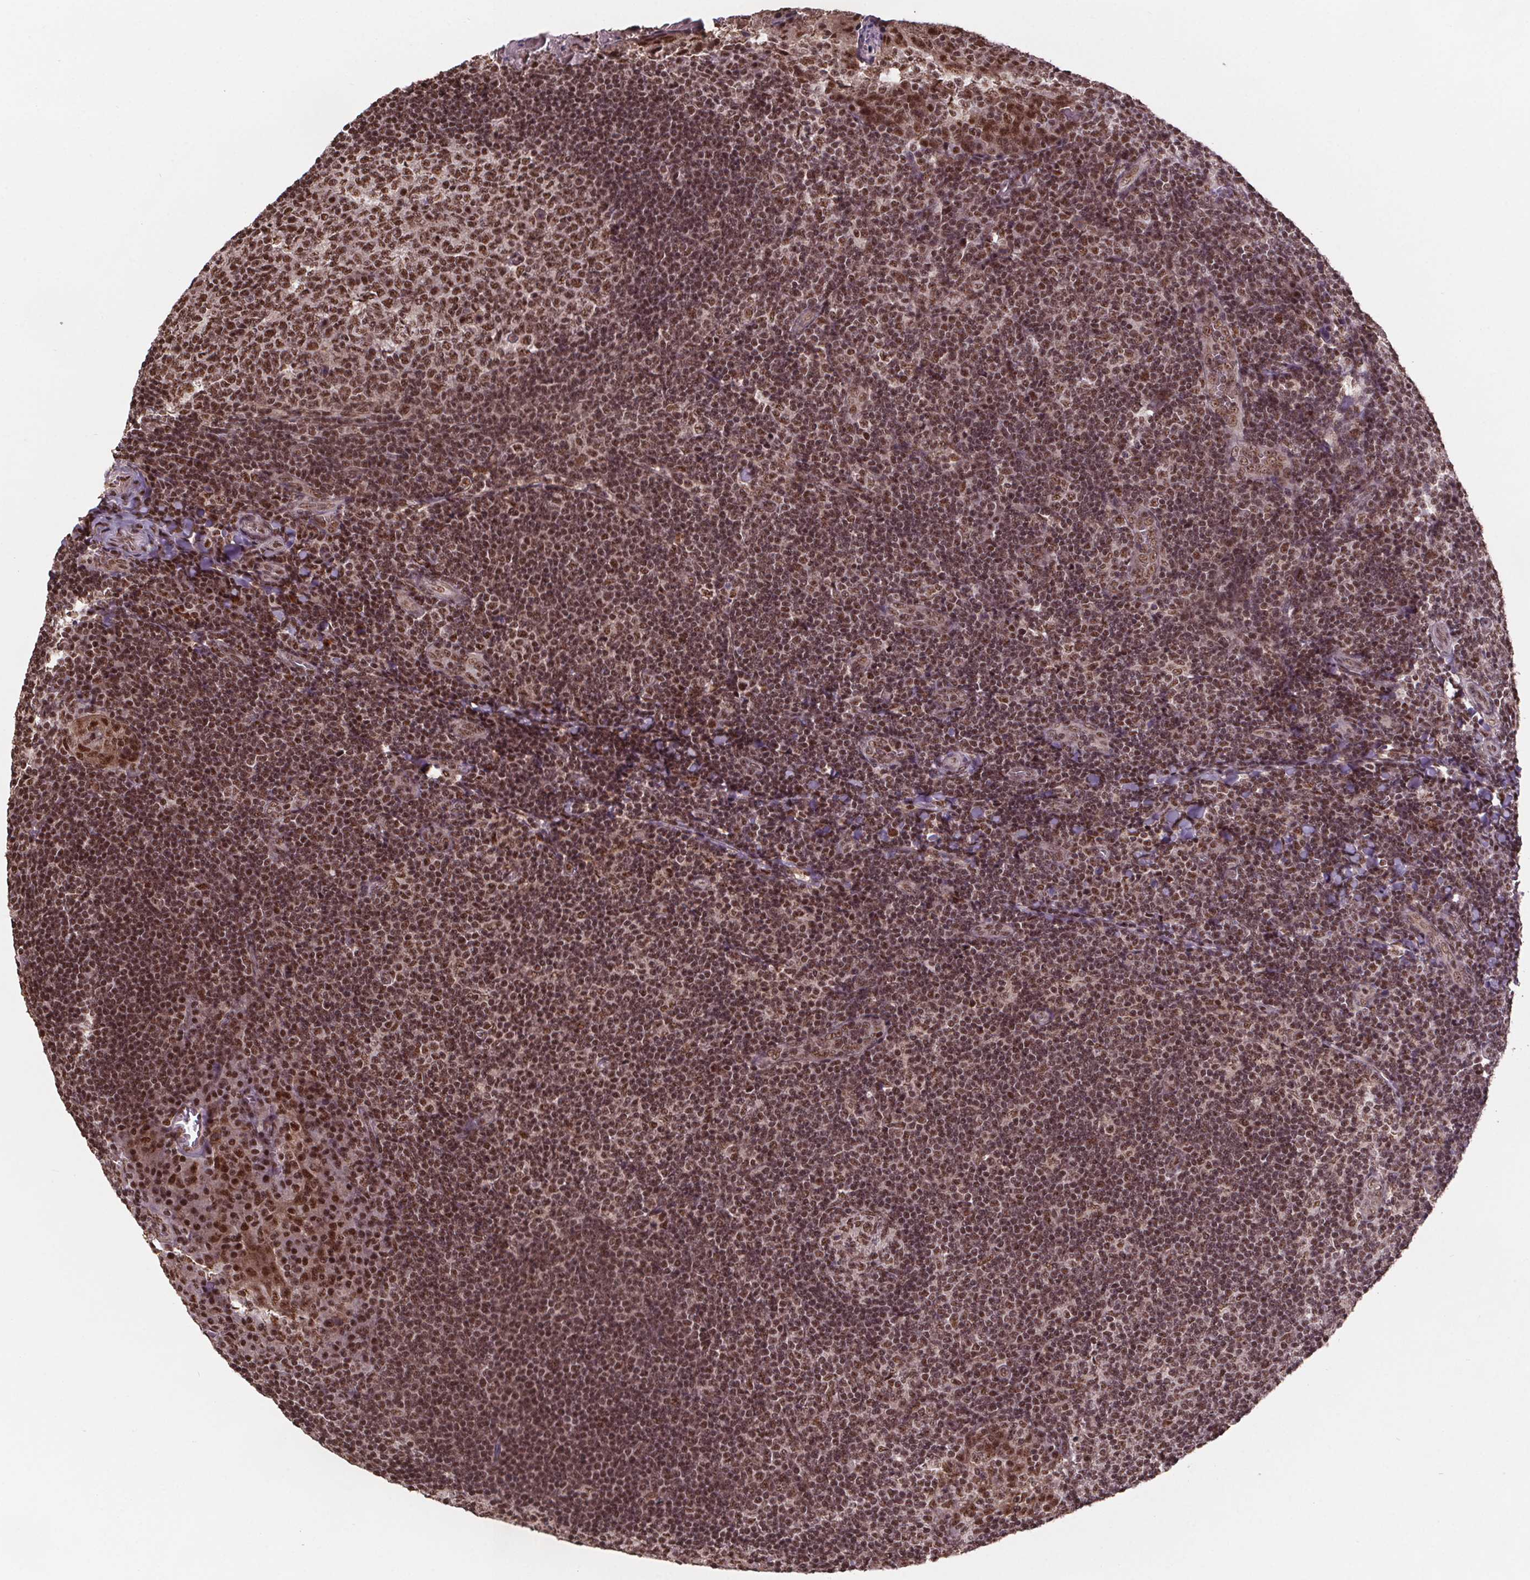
{"staining": {"intensity": "moderate", "quantity": ">75%", "location": "nuclear"}, "tissue": "tonsil", "cell_type": "Germinal center cells", "image_type": "normal", "snomed": [{"axis": "morphology", "description": "Normal tissue, NOS"}, {"axis": "topography", "description": "Tonsil"}], "caption": "Unremarkable tonsil reveals moderate nuclear staining in about >75% of germinal center cells.", "gene": "JARID2", "patient": {"sex": "male", "age": 17}}